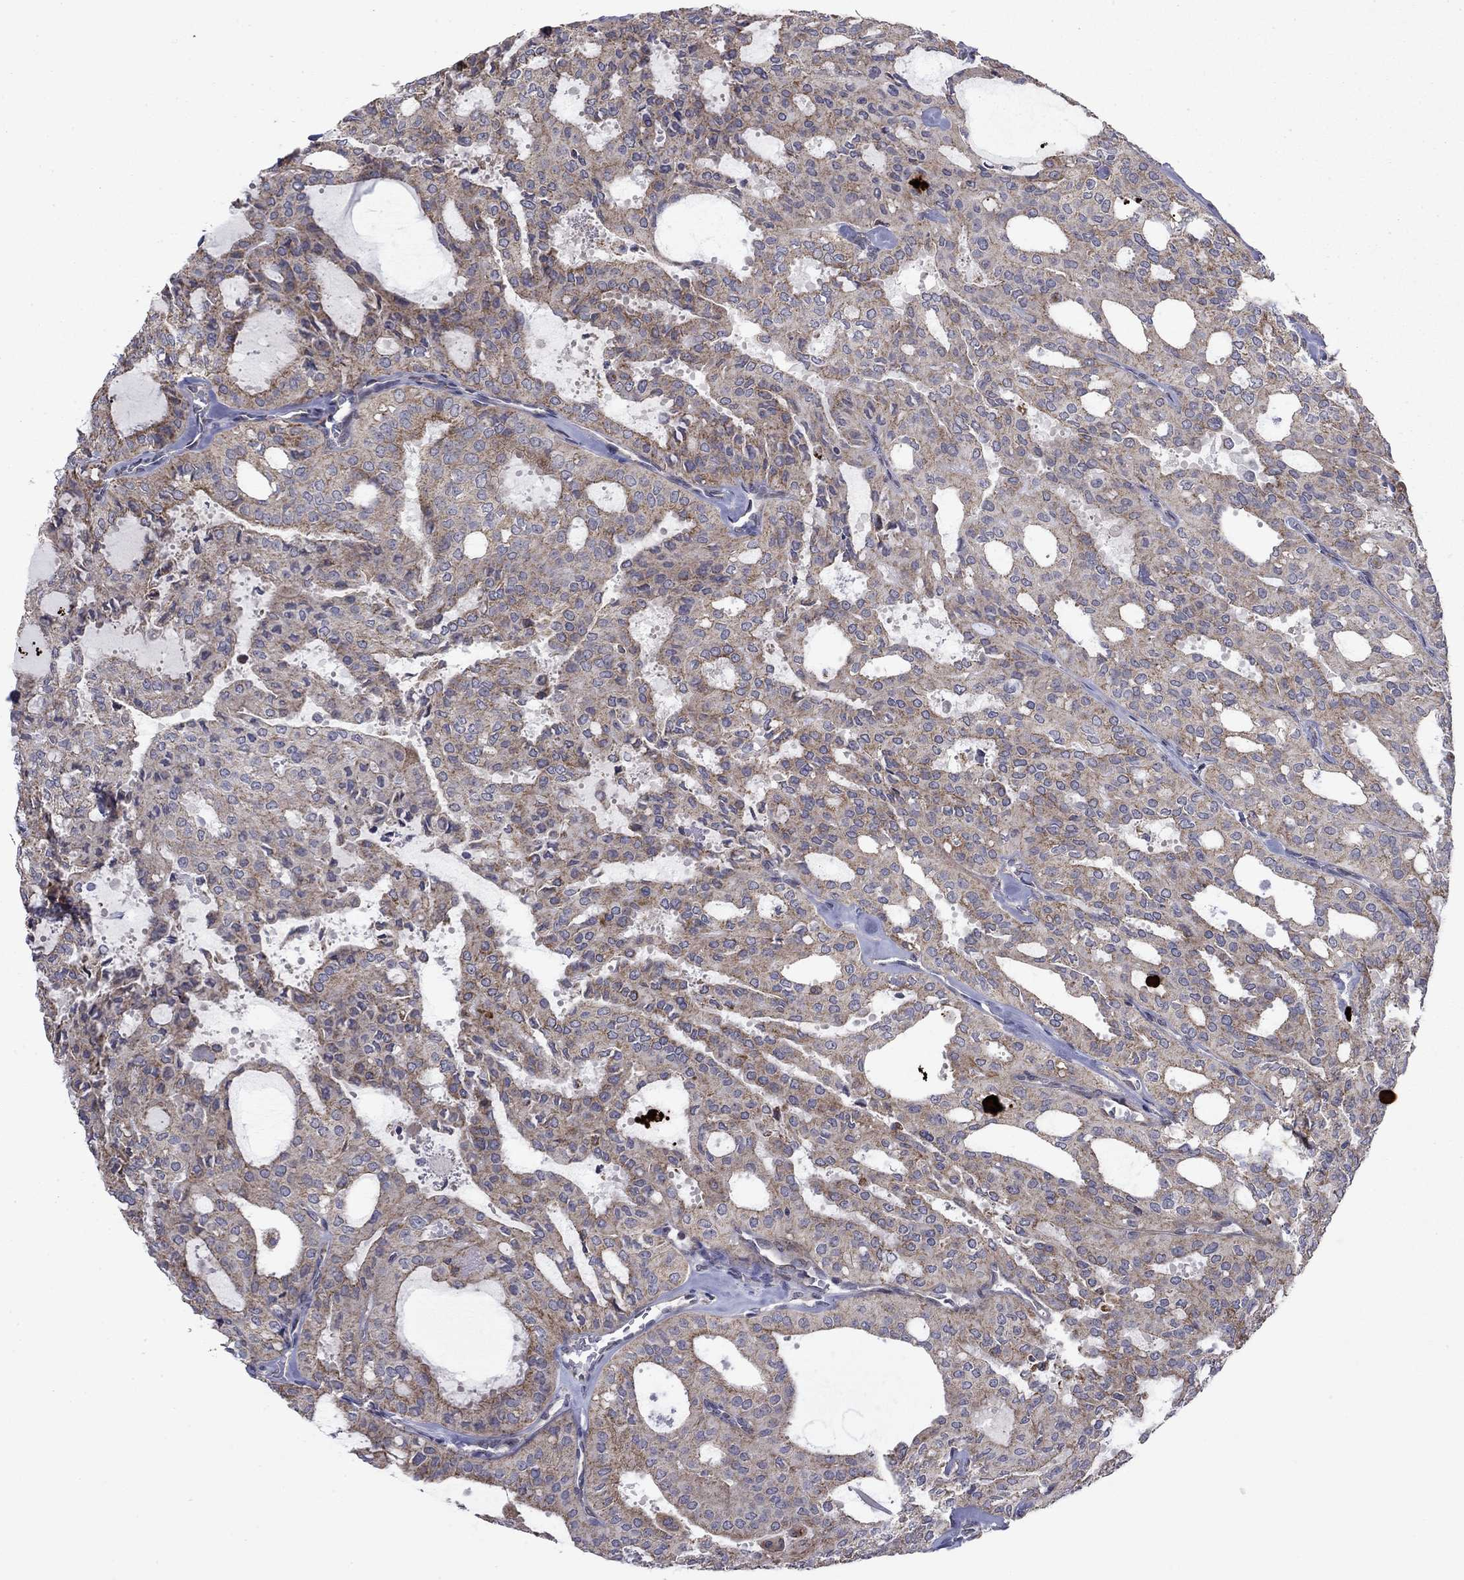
{"staining": {"intensity": "moderate", "quantity": "<25%", "location": "cytoplasmic/membranous"}, "tissue": "thyroid cancer", "cell_type": "Tumor cells", "image_type": "cancer", "snomed": [{"axis": "morphology", "description": "Follicular adenoma carcinoma, NOS"}, {"axis": "topography", "description": "Thyroid gland"}], "caption": "The photomicrograph demonstrates staining of thyroid cancer, revealing moderate cytoplasmic/membranous protein positivity (brown color) within tumor cells.", "gene": "DOP1B", "patient": {"sex": "male", "age": 75}}